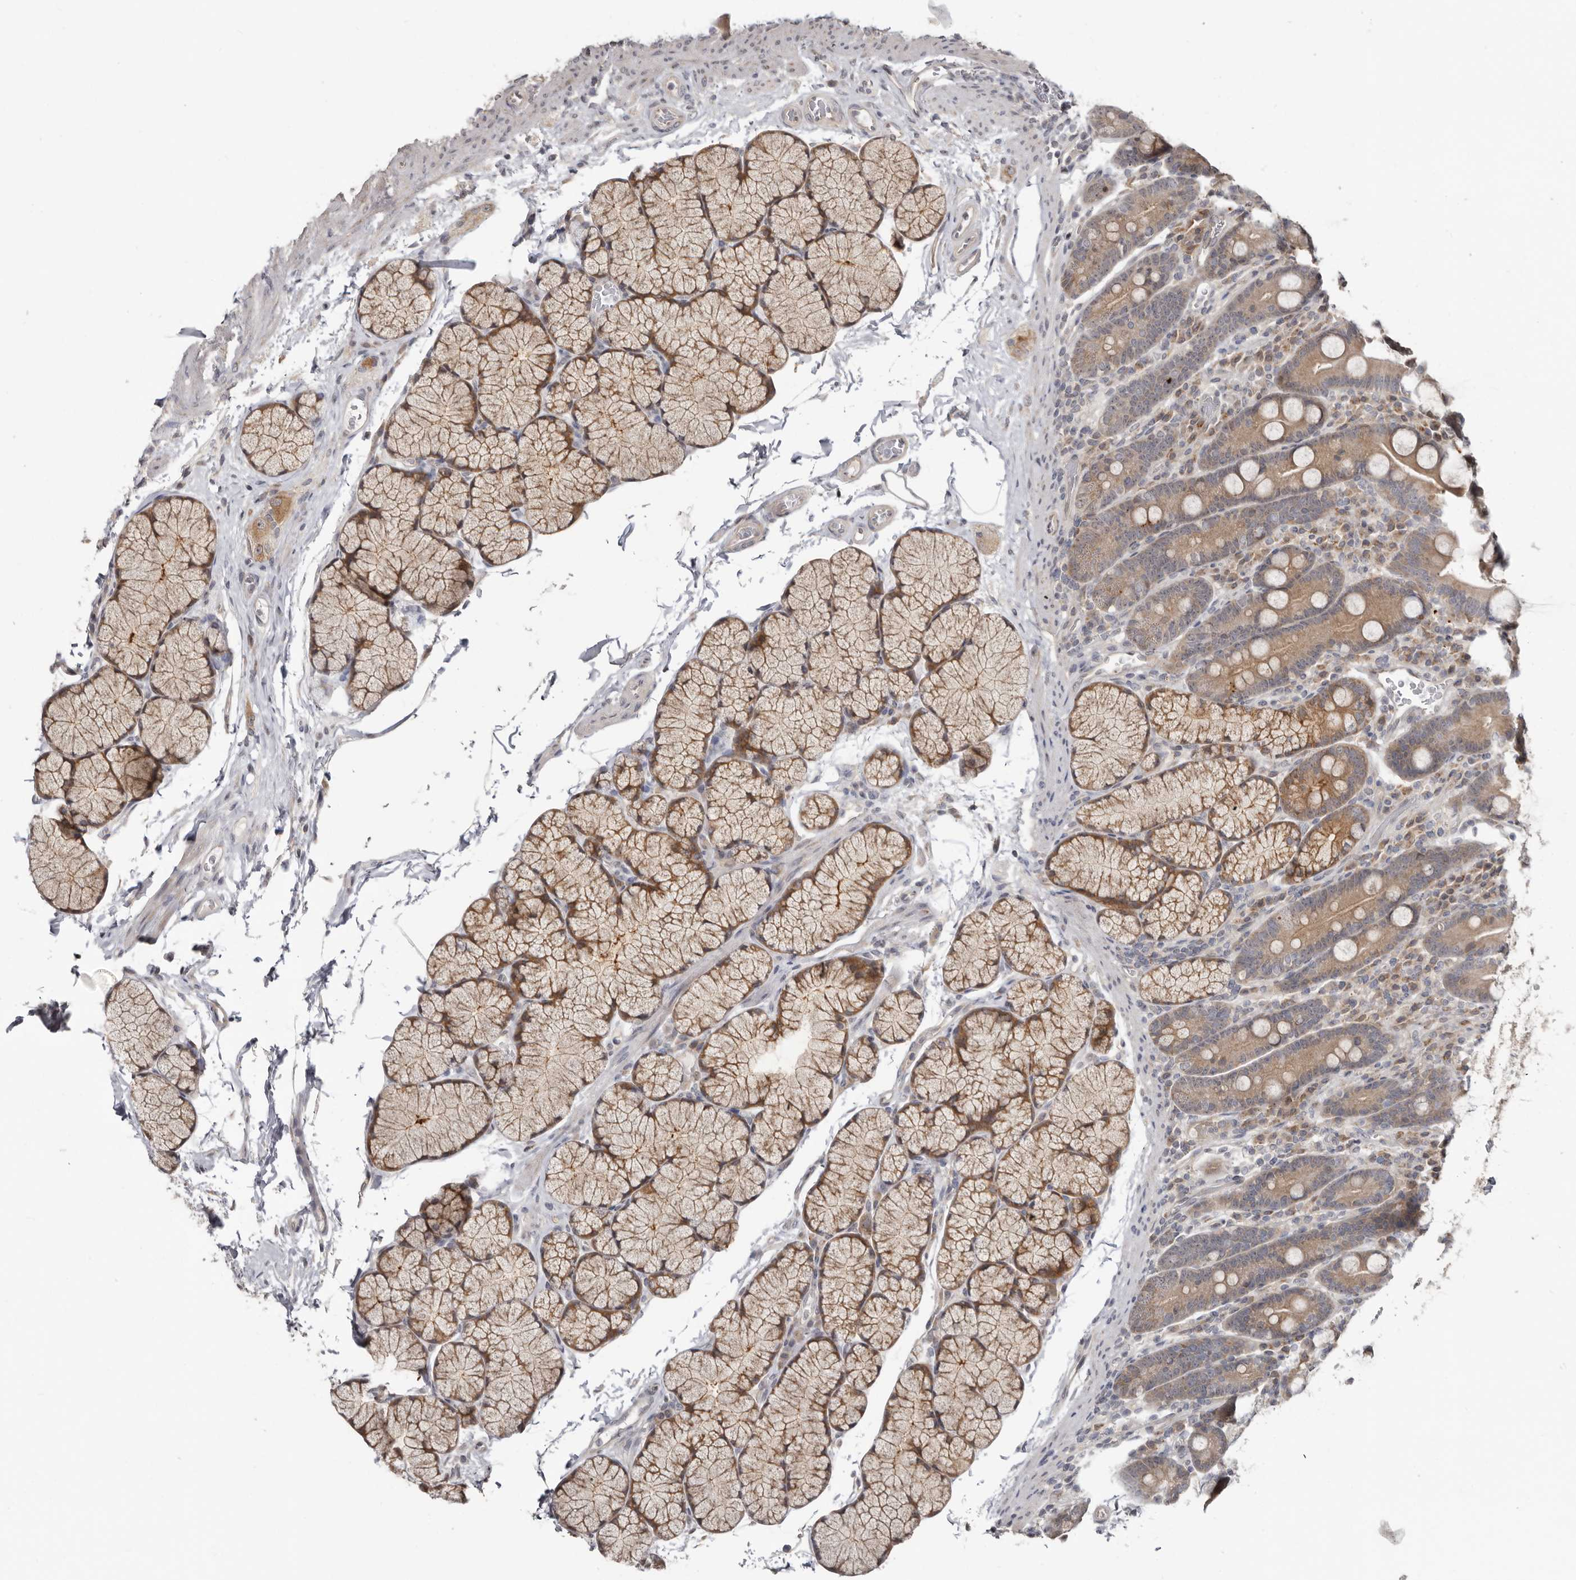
{"staining": {"intensity": "moderate", "quantity": ">75%", "location": "cytoplasmic/membranous"}, "tissue": "duodenum", "cell_type": "Glandular cells", "image_type": "normal", "snomed": [{"axis": "morphology", "description": "Normal tissue, NOS"}, {"axis": "topography", "description": "Duodenum"}], "caption": "Moderate cytoplasmic/membranous protein expression is identified in about >75% of glandular cells in duodenum.", "gene": "BAD", "patient": {"sex": "male", "age": 35}}